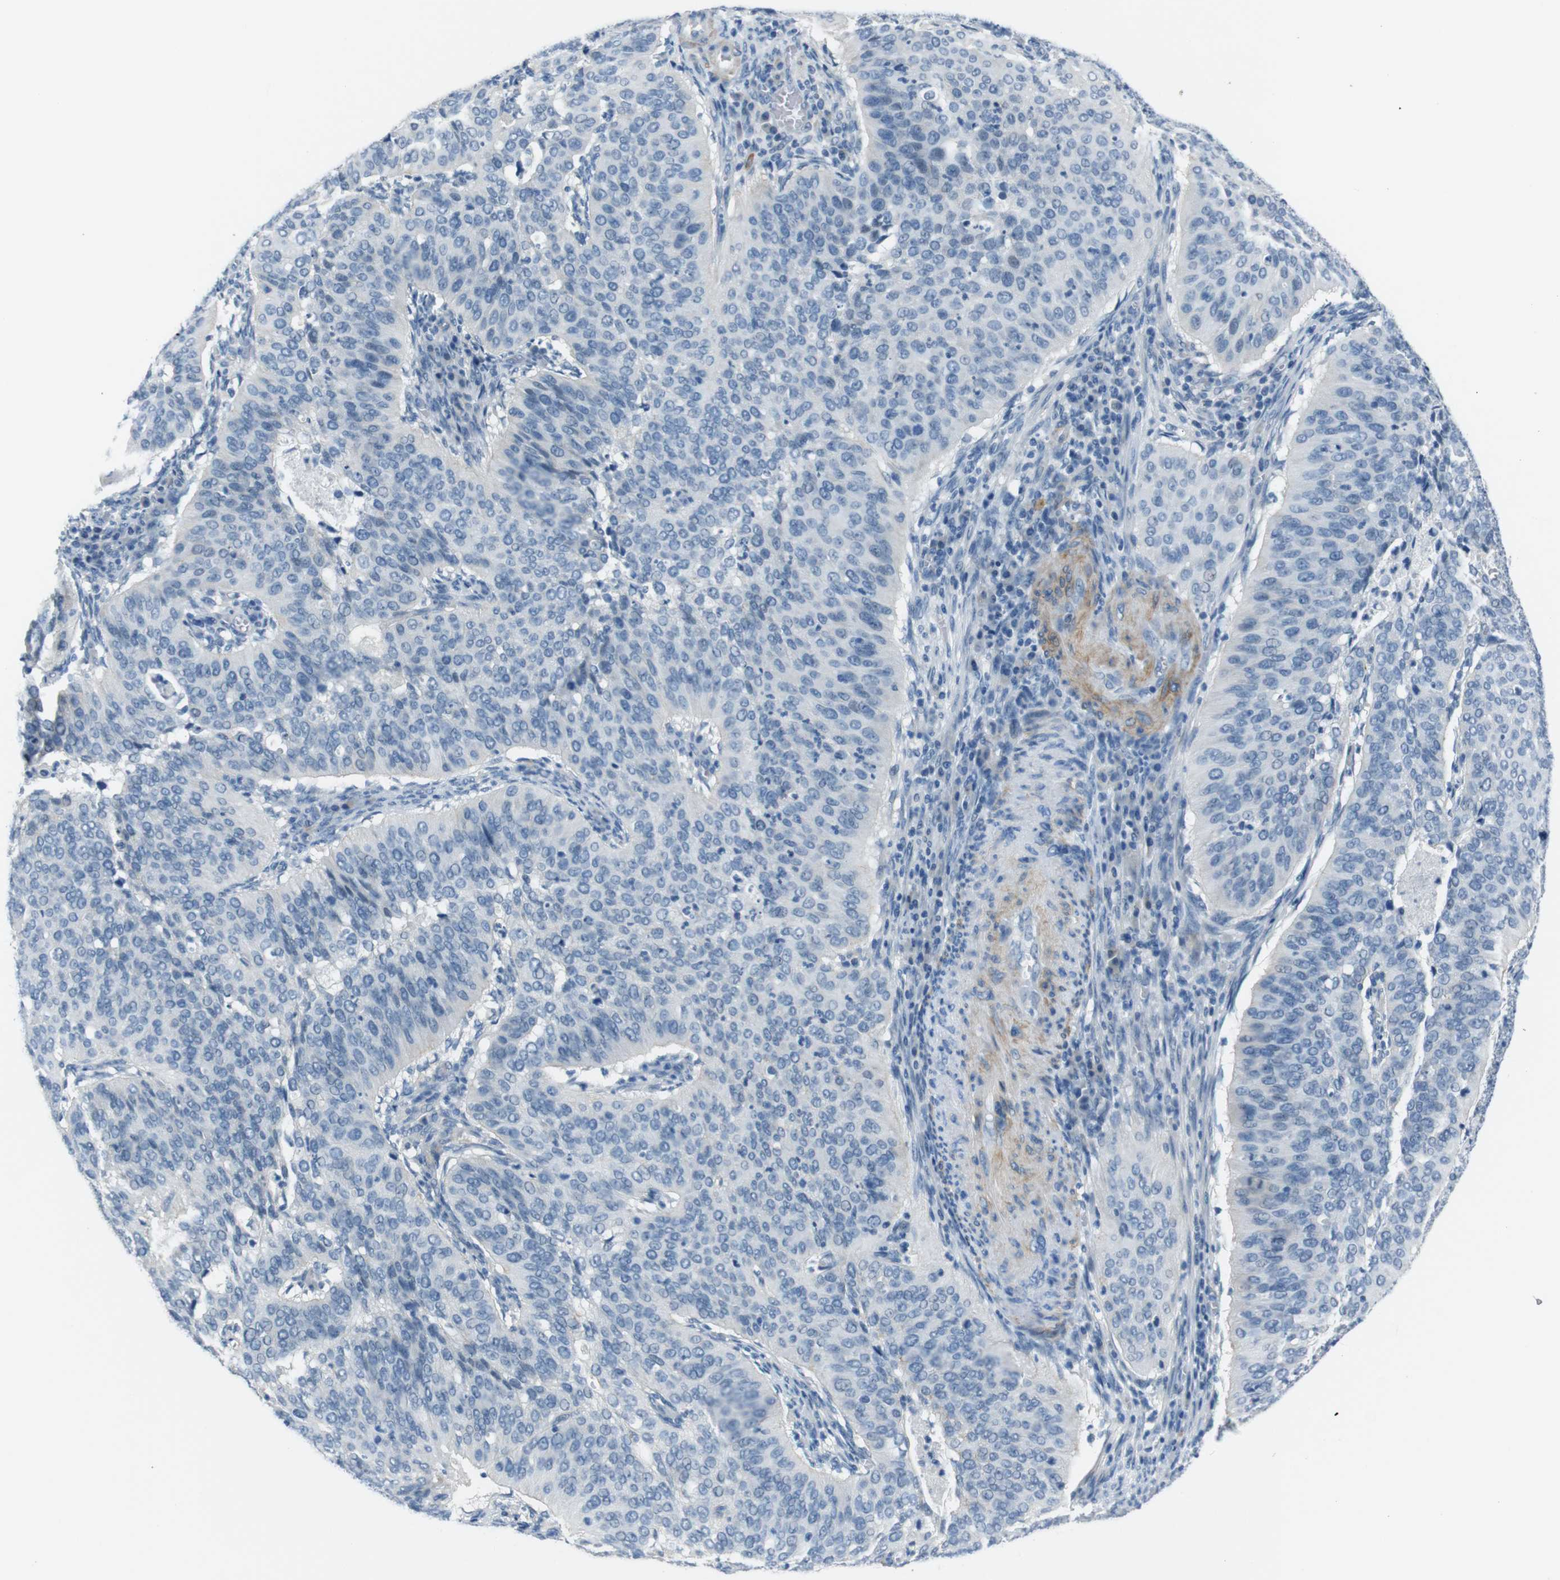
{"staining": {"intensity": "negative", "quantity": "none", "location": "none"}, "tissue": "cervical cancer", "cell_type": "Tumor cells", "image_type": "cancer", "snomed": [{"axis": "morphology", "description": "Normal tissue, NOS"}, {"axis": "morphology", "description": "Squamous cell carcinoma, NOS"}, {"axis": "topography", "description": "Cervix"}], "caption": "Image shows no protein expression in tumor cells of cervical squamous cell carcinoma tissue.", "gene": "HRH2", "patient": {"sex": "female", "age": 39}}